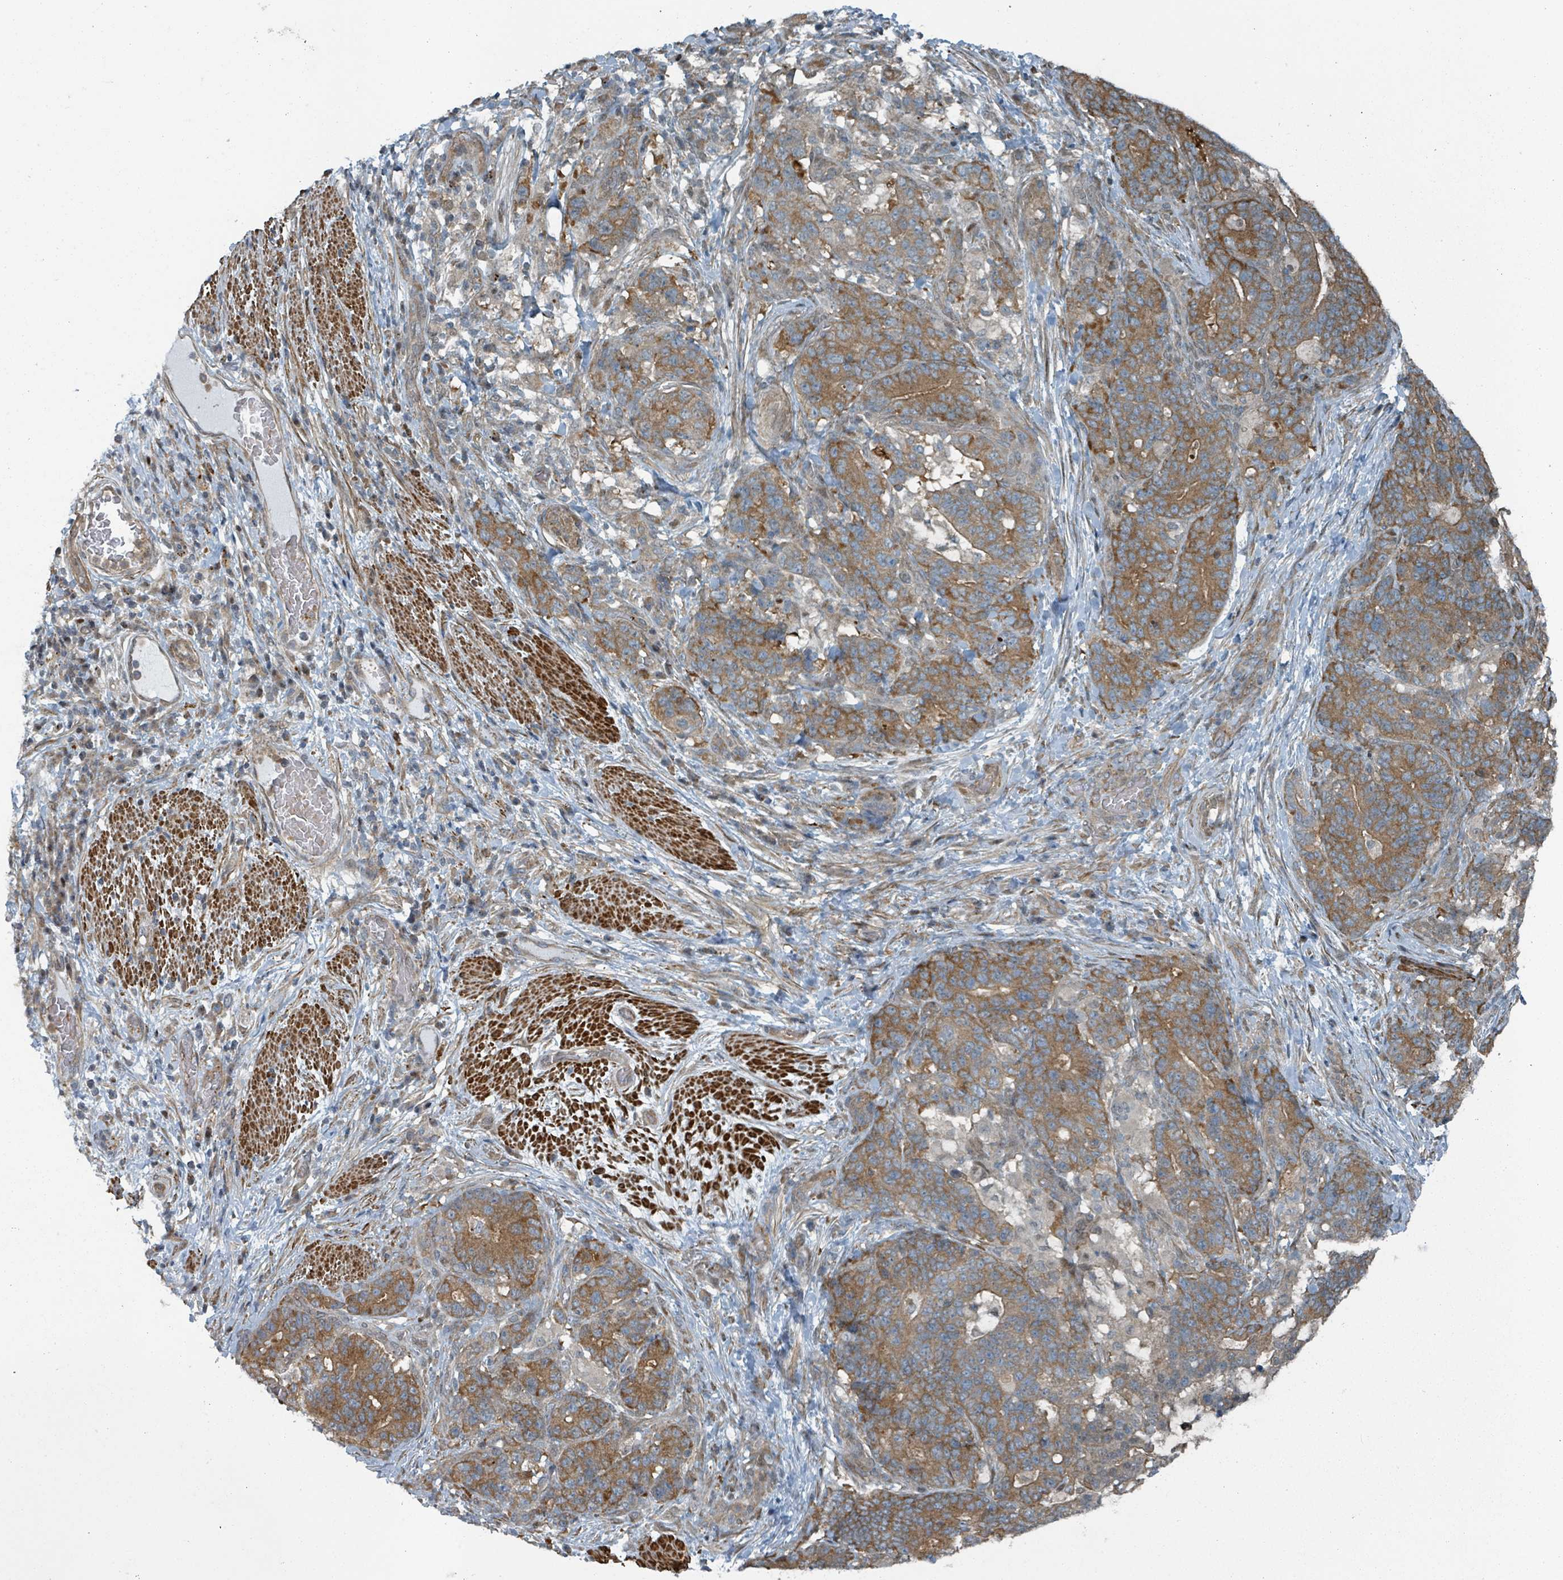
{"staining": {"intensity": "moderate", "quantity": ">75%", "location": "cytoplasmic/membranous"}, "tissue": "stomach cancer", "cell_type": "Tumor cells", "image_type": "cancer", "snomed": [{"axis": "morphology", "description": "Normal tissue, NOS"}, {"axis": "morphology", "description": "Adenocarcinoma, NOS"}, {"axis": "topography", "description": "Stomach"}], "caption": "Human stomach cancer stained for a protein (brown) exhibits moderate cytoplasmic/membranous positive expression in about >75% of tumor cells.", "gene": "RHPN2", "patient": {"sex": "female", "age": 64}}